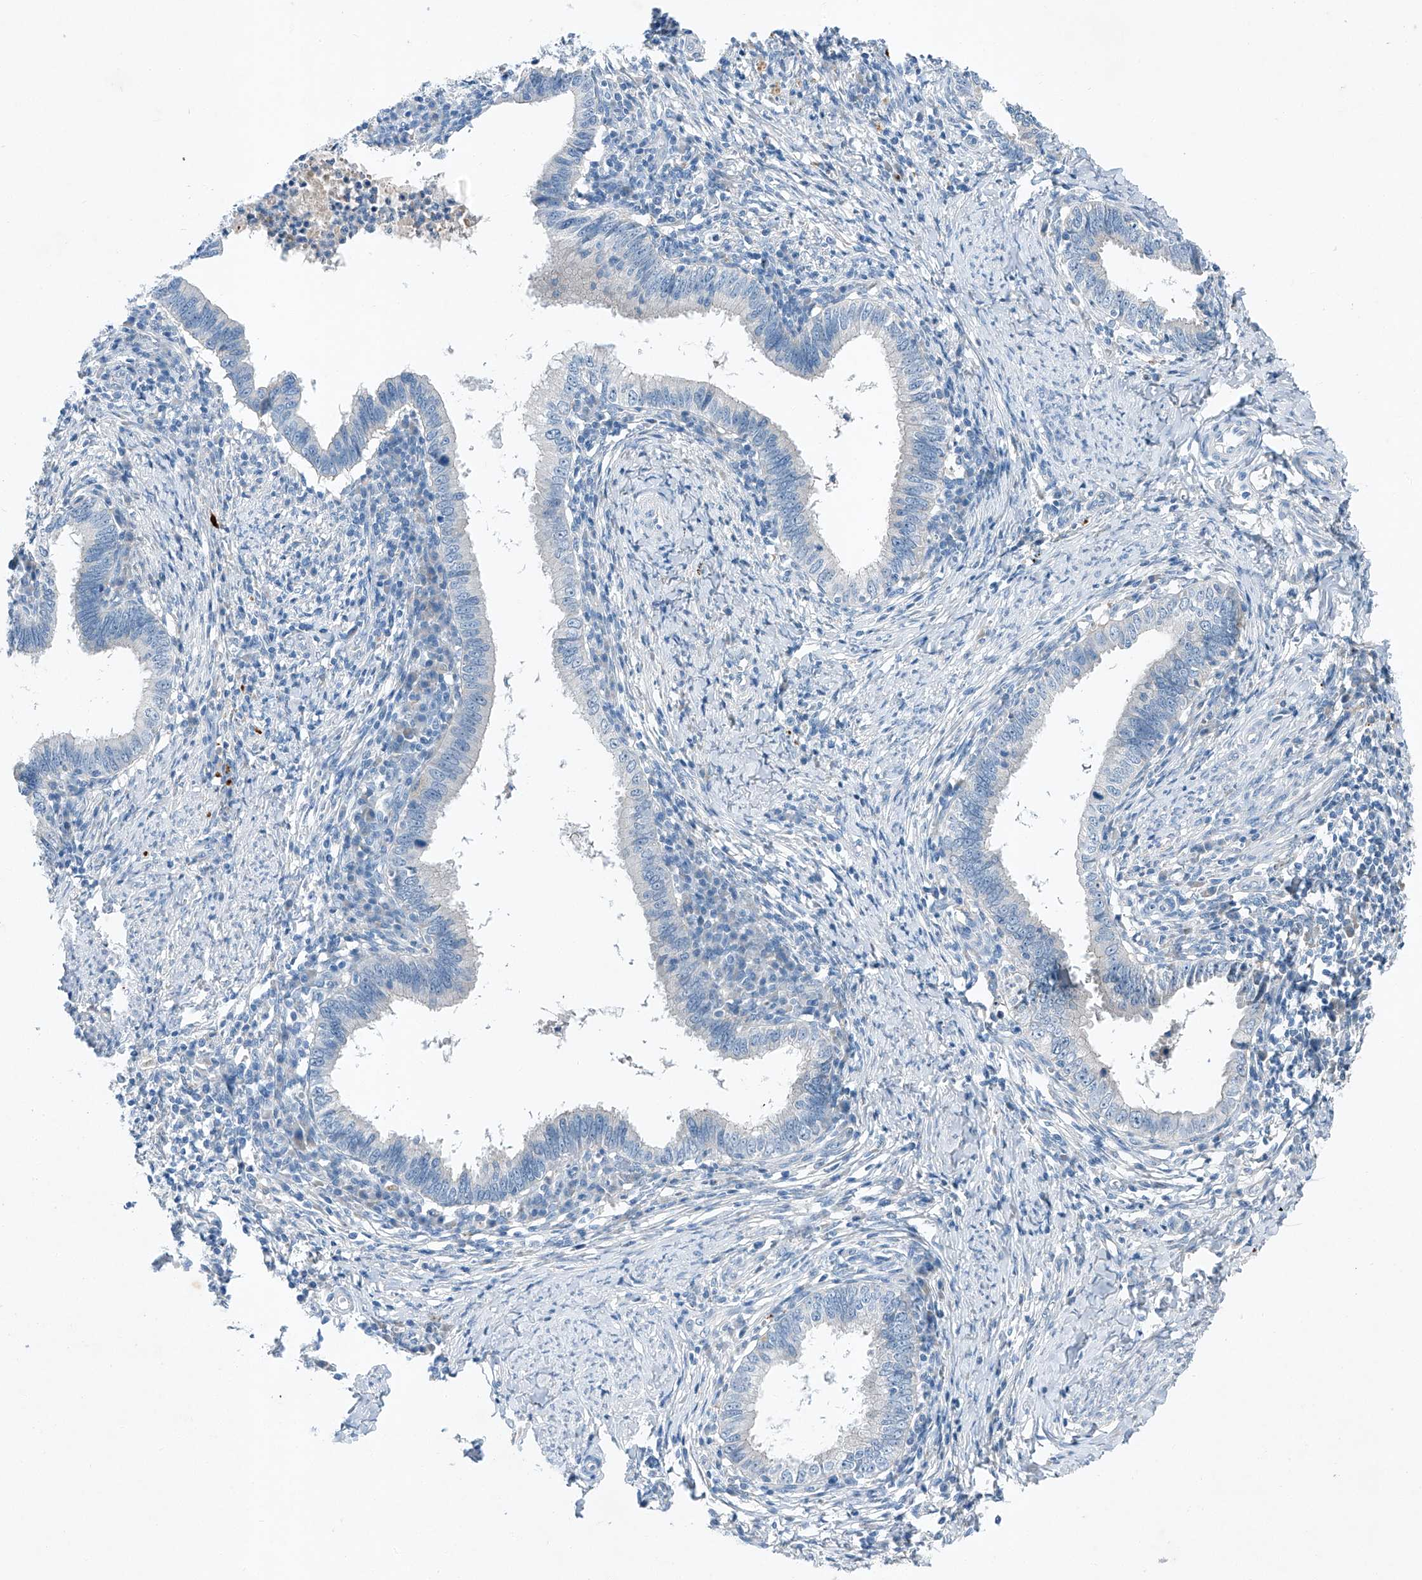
{"staining": {"intensity": "negative", "quantity": "none", "location": "none"}, "tissue": "cervical cancer", "cell_type": "Tumor cells", "image_type": "cancer", "snomed": [{"axis": "morphology", "description": "Adenocarcinoma, NOS"}, {"axis": "topography", "description": "Cervix"}], "caption": "Histopathology image shows no protein staining in tumor cells of cervical cancer (adenocarcinoma) tissue. (DAB (3,3'-diaminobenzidine) immunohistochemistry, high magnification).", "gene": "MDGA1", "patient": {"sex": "female", "age": 36}}